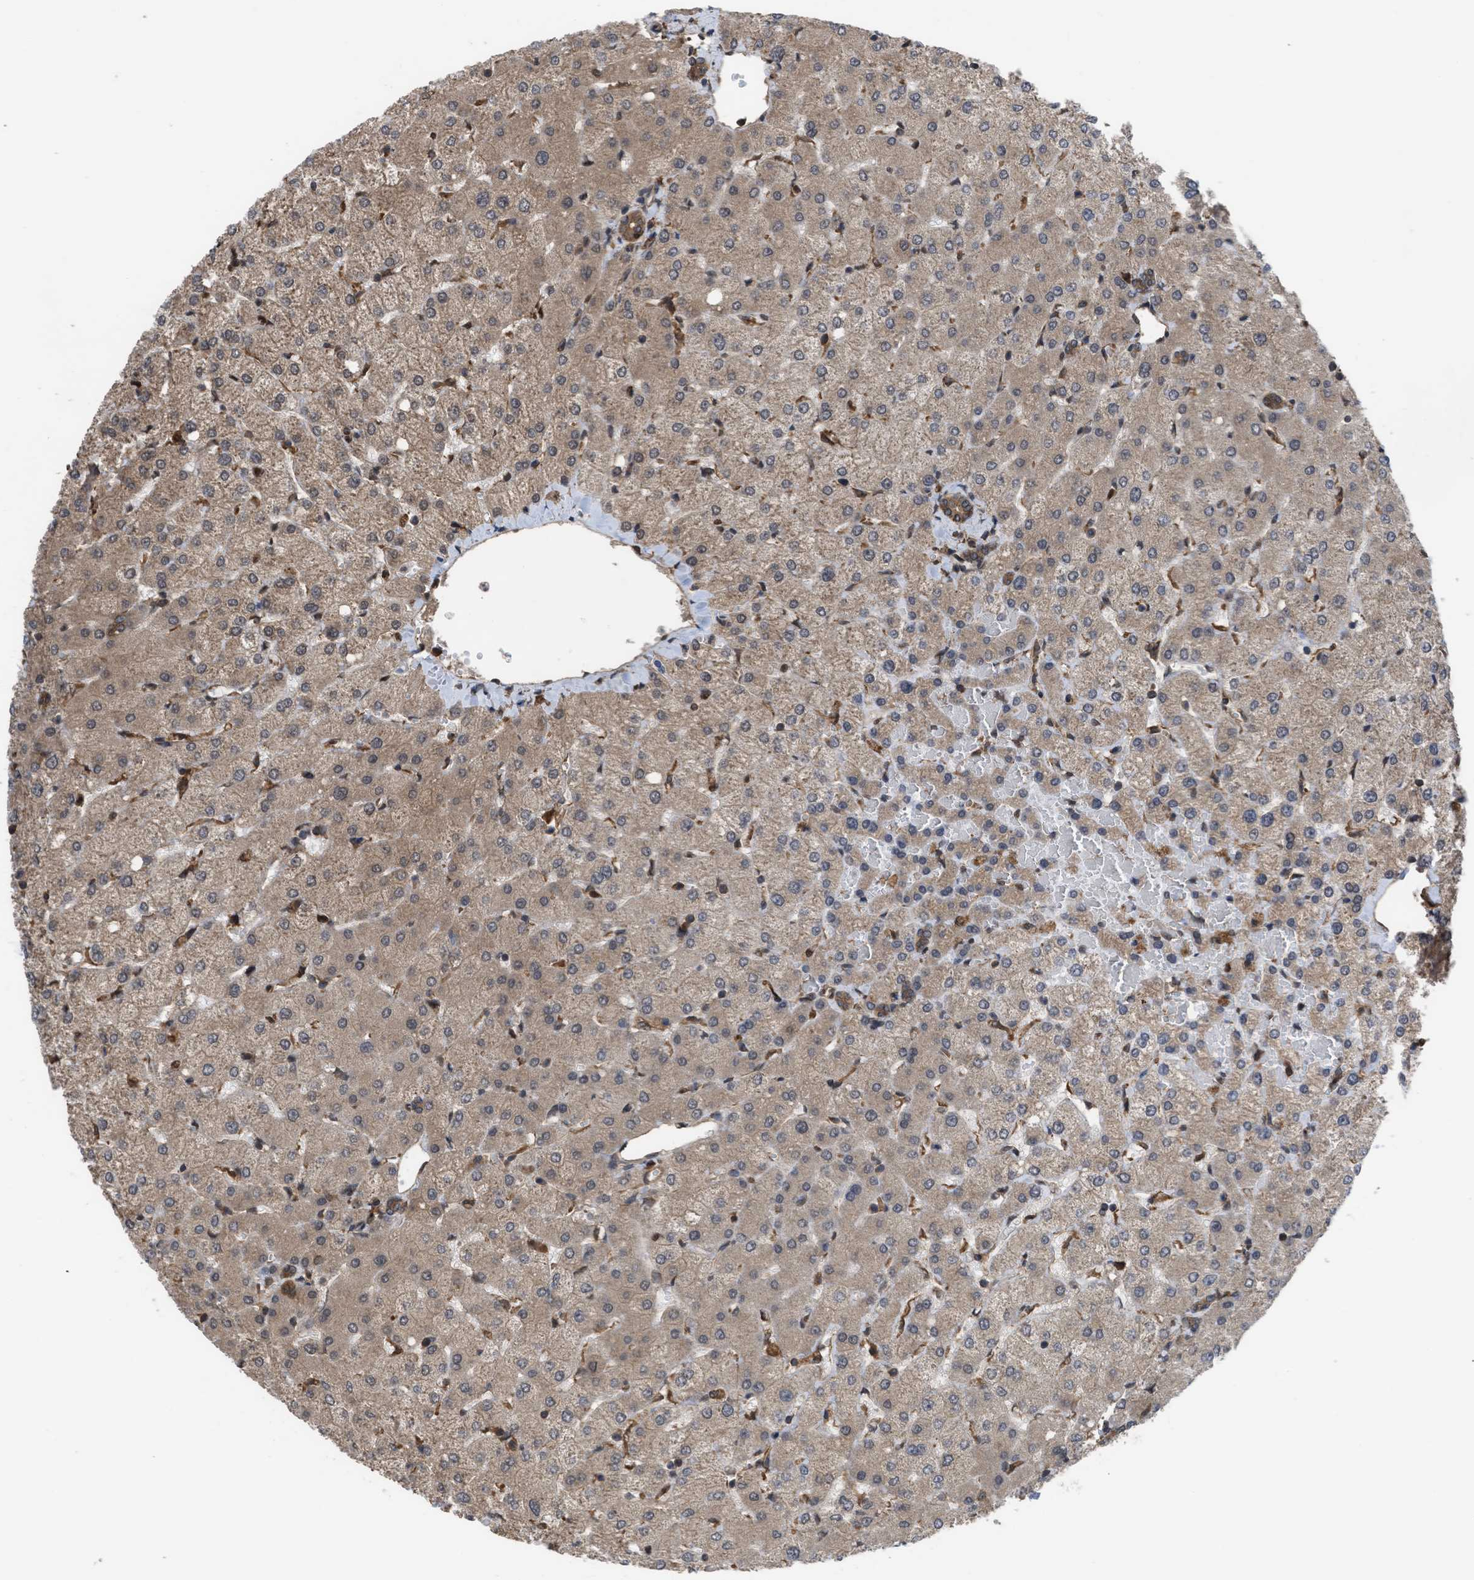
{"staining": {"intensity": "moderate", "quantity": ">75%", "location": "cytoplasmic/membranous"}, "tissue": "liver", "cell_type": "Cholangiocytes", "image_type": "normal", "snomed": [{"axis": "morphology", "description": "Normal tissue, NOS"}, {"axis": "topography", "description": "Liver"}], "caption": "Immunohistochemical staining of unremarkable human liver displays moderate cytoplasmic/membranous protein expression in about >75% of cholangiocytes. (Brightfield microscopy of DAB IHC at high magnification).", "gene": "YWHAG", "patient": {"sex": "female", "age": 54}}